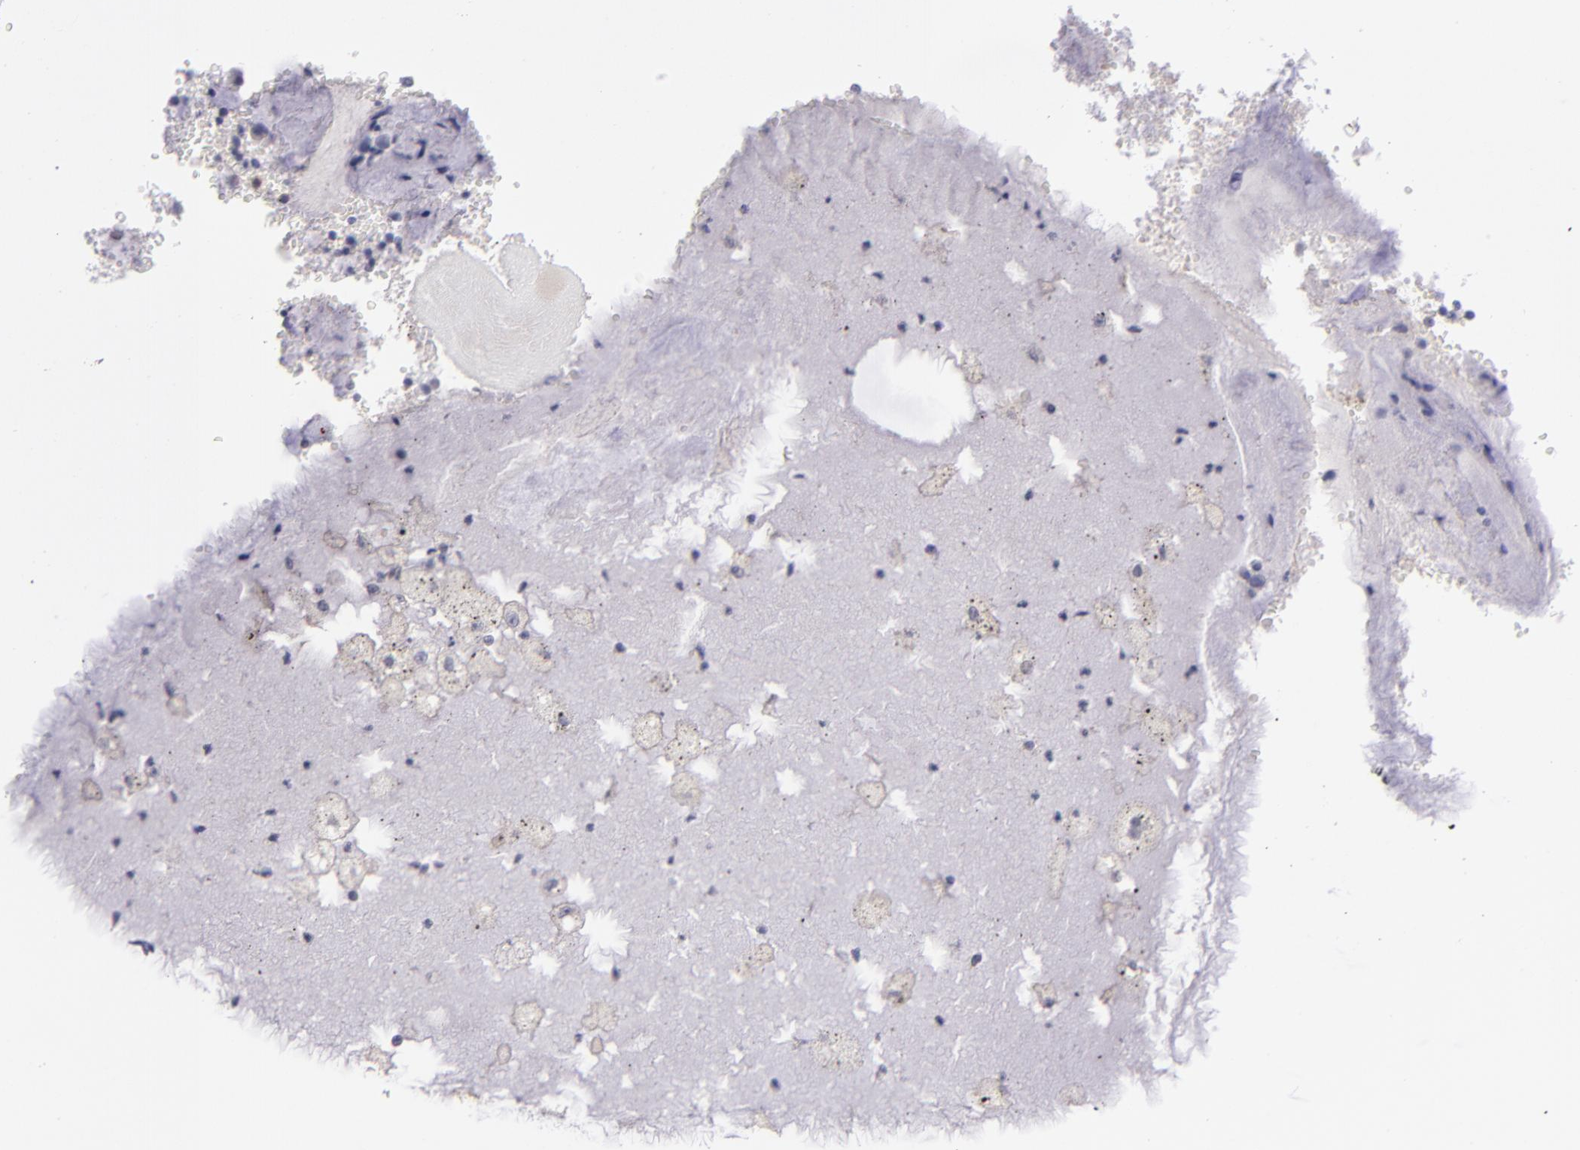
{"staining": {"intensity": "negative", "quantity": "none", "location": "none"}, "tissue": "bronchus", "cell_type": "Respiratory epithelial cells", "image_type": "normal", "snomed": [{"axis": "morphology", "description": "Normal tissue, NOS"}, {"axis": "topography", "description": "Bronchus"}, {"axis": "topography", "description": "Lung"}], "caption": "Immunohistochemistry (IHC) of unremarkable bronchus displays no positivity in respiratory epithelial cells.", "gene": "THBD", "patient": {"sex": "female", "age": 56}}